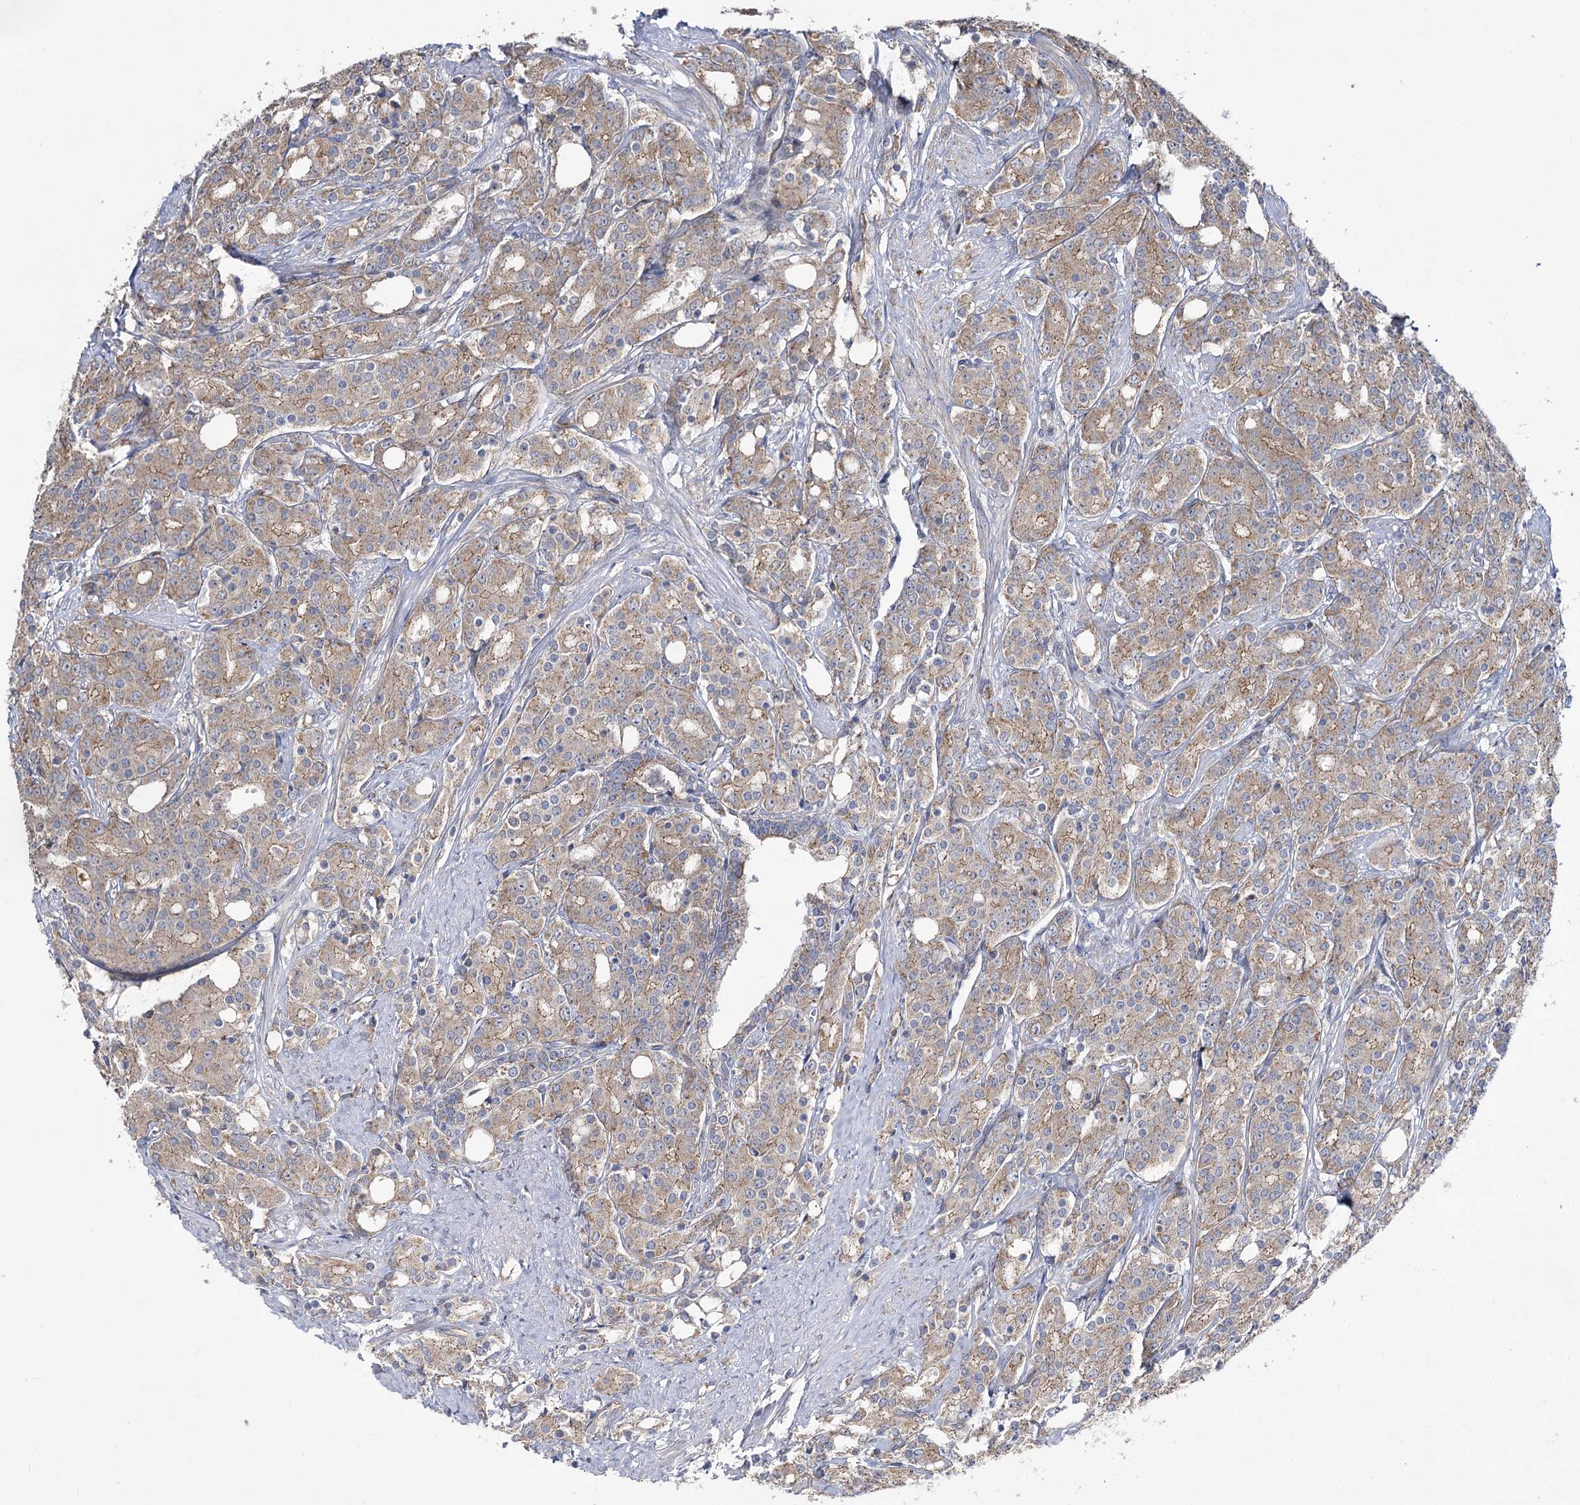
{"staining": {"intensity": "moderate", "quantity": ">75%", "location": "cytoplasmic/membranous"}, "tissue": "prostate cancer", "cell_type": "Tumor cells", "image_type": "cancer", "snomed": [{"axis": "morphology", "description": "Adenocarcinoma, High grade"}, {"axis": "topography", "description": "Prostate"}], "caption": "Prostate adenocarcinoma (high-grade) was stained to show a protein in brown. There is medium levels of moderate cytoplasmic/membranous expression in about >75% of tumor cells.", "gene": "AURKC", "patient": {"sex": "male", "age": 62}}